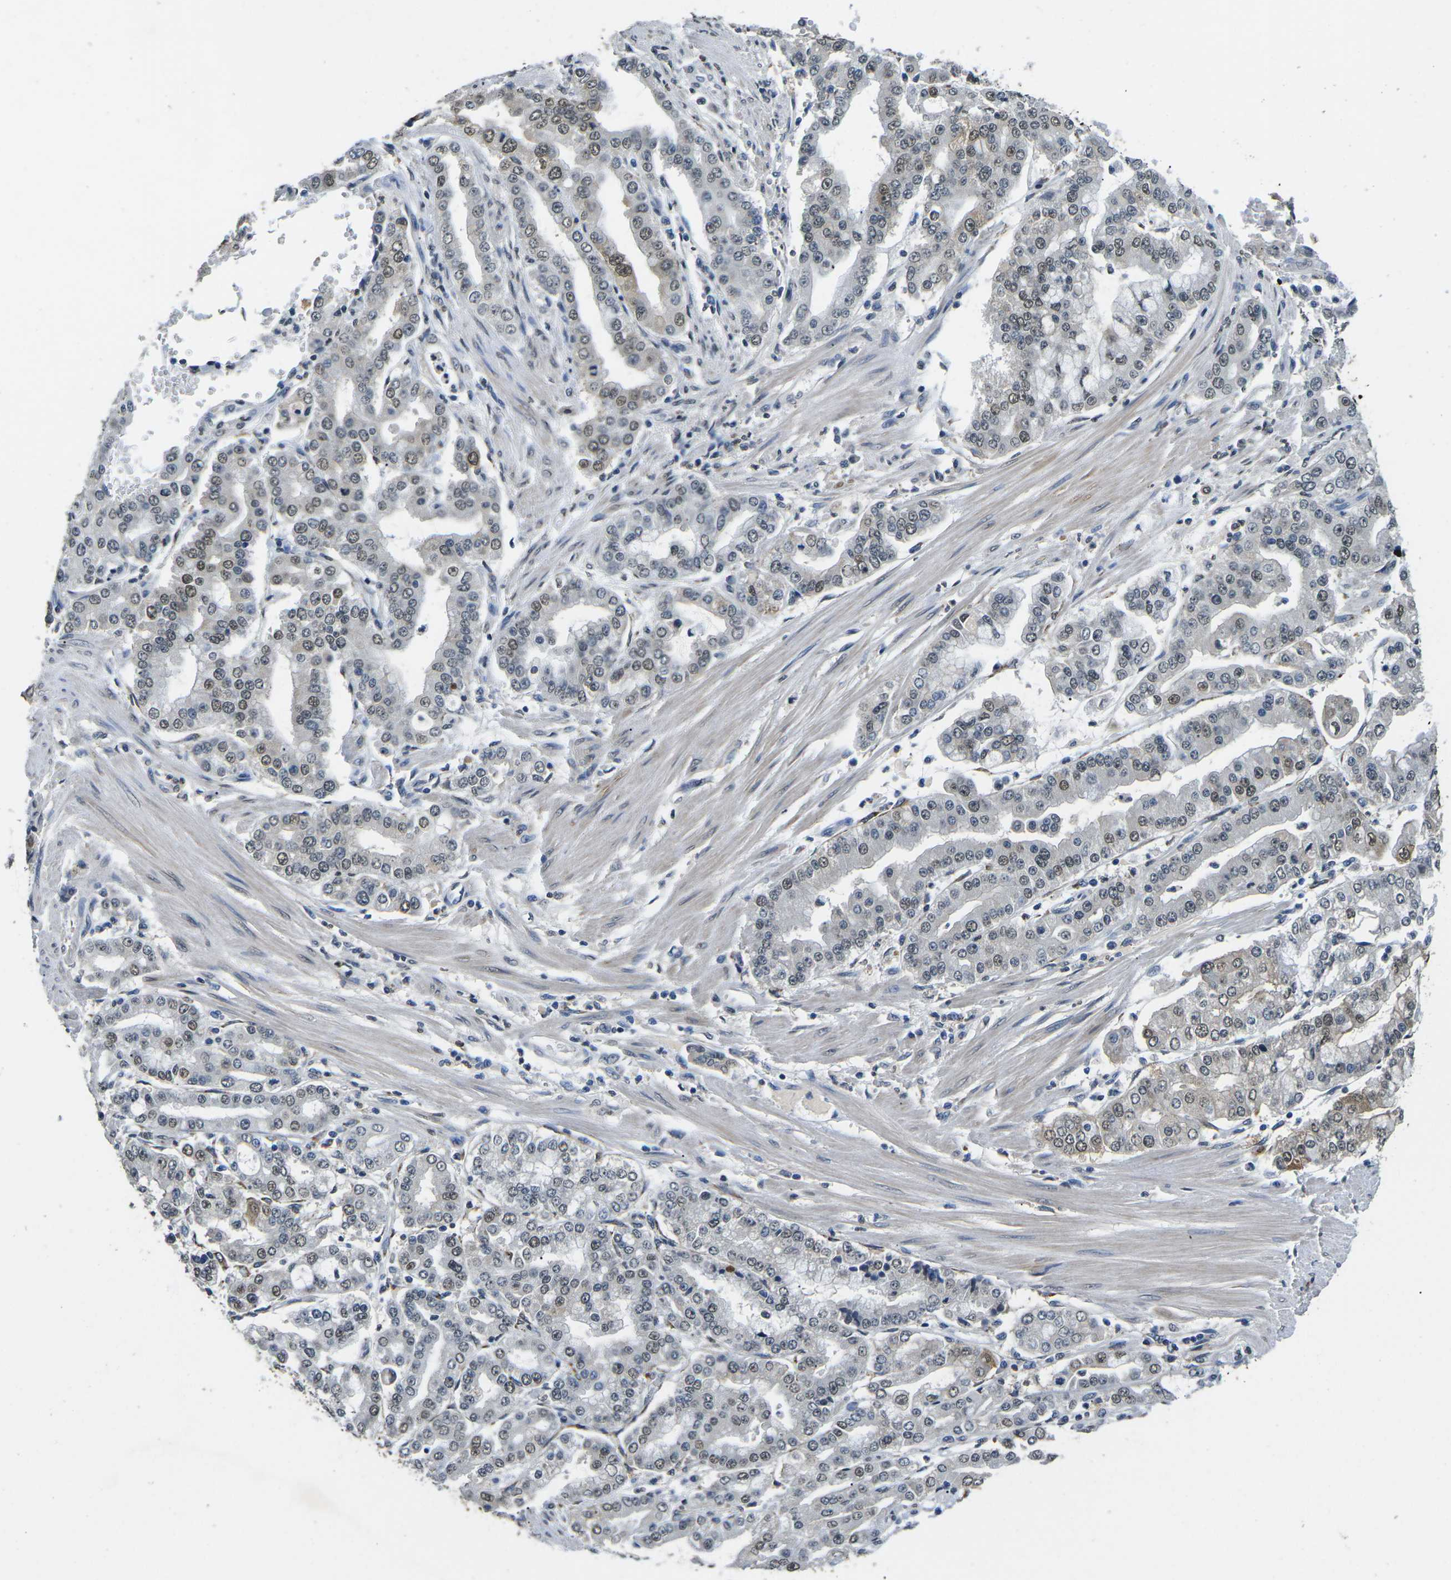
{"staining": {"intensity": "weak", "quantity": "25%-75%", "location": "nuclear"}, "tissue": "stomach cancer", "cell_type": "Tumor cells", "image_type": "cancer", "snomed": [{"axis": "morphology", "description": "Adenocarcinoma, NOS"}, {"axis": "topography", "description": "Stomach"}], "caption": "Immunohistochemical staining of human adenocarcinoma (stomach) displays low levels of weak nuclear expression in about 25%-75% of tumor cells.", "gene": "SCNN1B", "patient": {"sex": "male", "age": 76}}